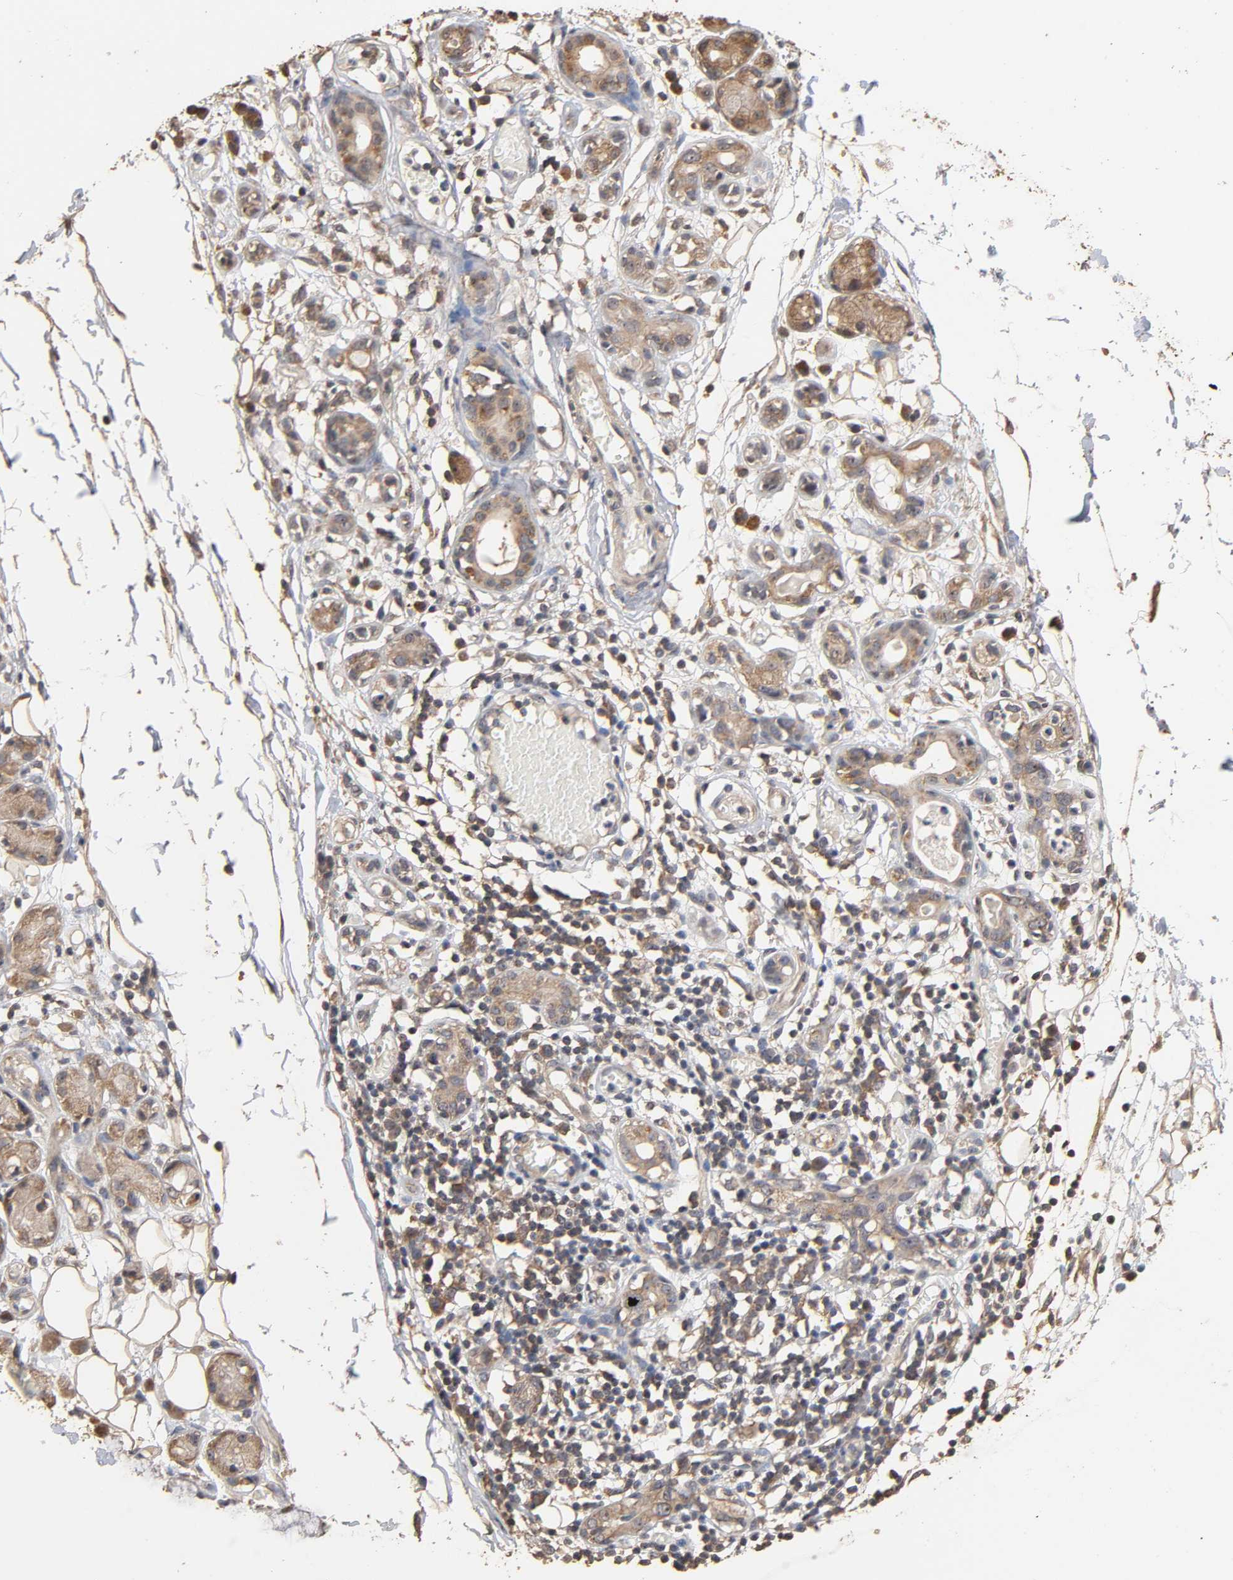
{"staining": {"intensity": "moderate", "quantity": "25%-75%", "location": "cytoplasmic/membranous"}, "tissue": "adipose tissue", "cell_type": "Adipocytes", "image_type": "normal", "snomed": [{"axis": "morphology", "description": "Normal tissue, NOS"}, {"axis": "morphology", "description": "Inflammation, NOS"}, {"axis": "topography", "description": "Vascular tissue"}, {"axis": "topography", "description": "Salivary gland"}], "caption": "Immunohistochemistry micrograph of normal adipose tissue: human adipose tissue stained using immunohistochemistry demonstrates medium levels of moderate protein expression localized specifically in the cytoplasmic/membranous of adipocytes, appearing as a cytoplasmic/membranous brown color.", "gene": "ARHGEF7", "patient": {"sex": "female", "age": 75}}